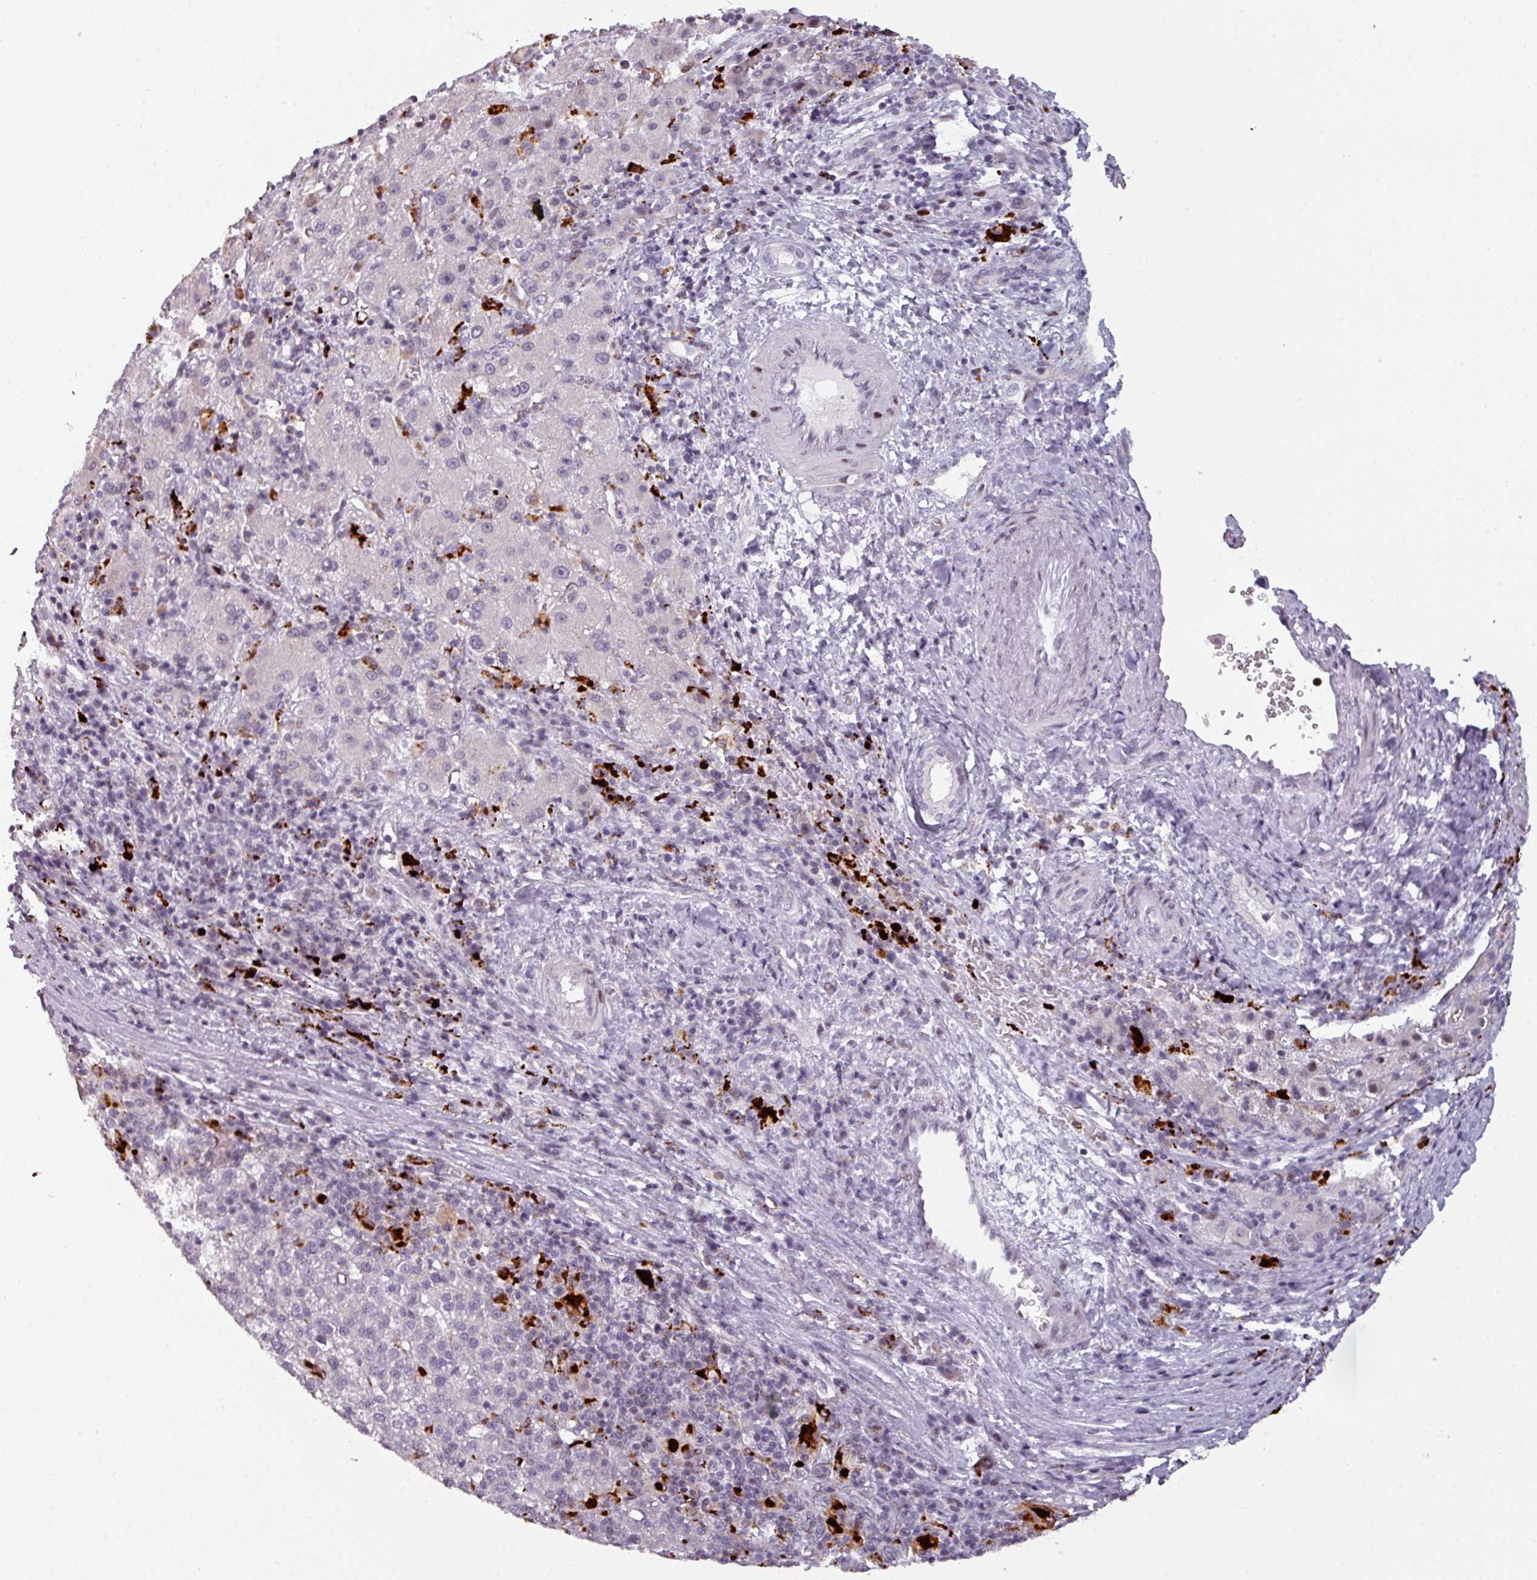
{"staining": {"intensity": "negative", "quantity": "none", "location": "none"}, "tissue": "liver cancer", "cell_type": "Tumor cells", "image_type": "cancer", "snomed": [{"axis": "morphology", "description": "Carcinoma, Hepatocellular, NOS"}, {"axis": "topography", "description": "Liver"}], "caption": "Protein analysis of hepatocellular carcinoma (liver) exhibits no significant expression in tumor cells.", "gene": "TMEFF1", "patient": {"sex": "female", "age": 58}}